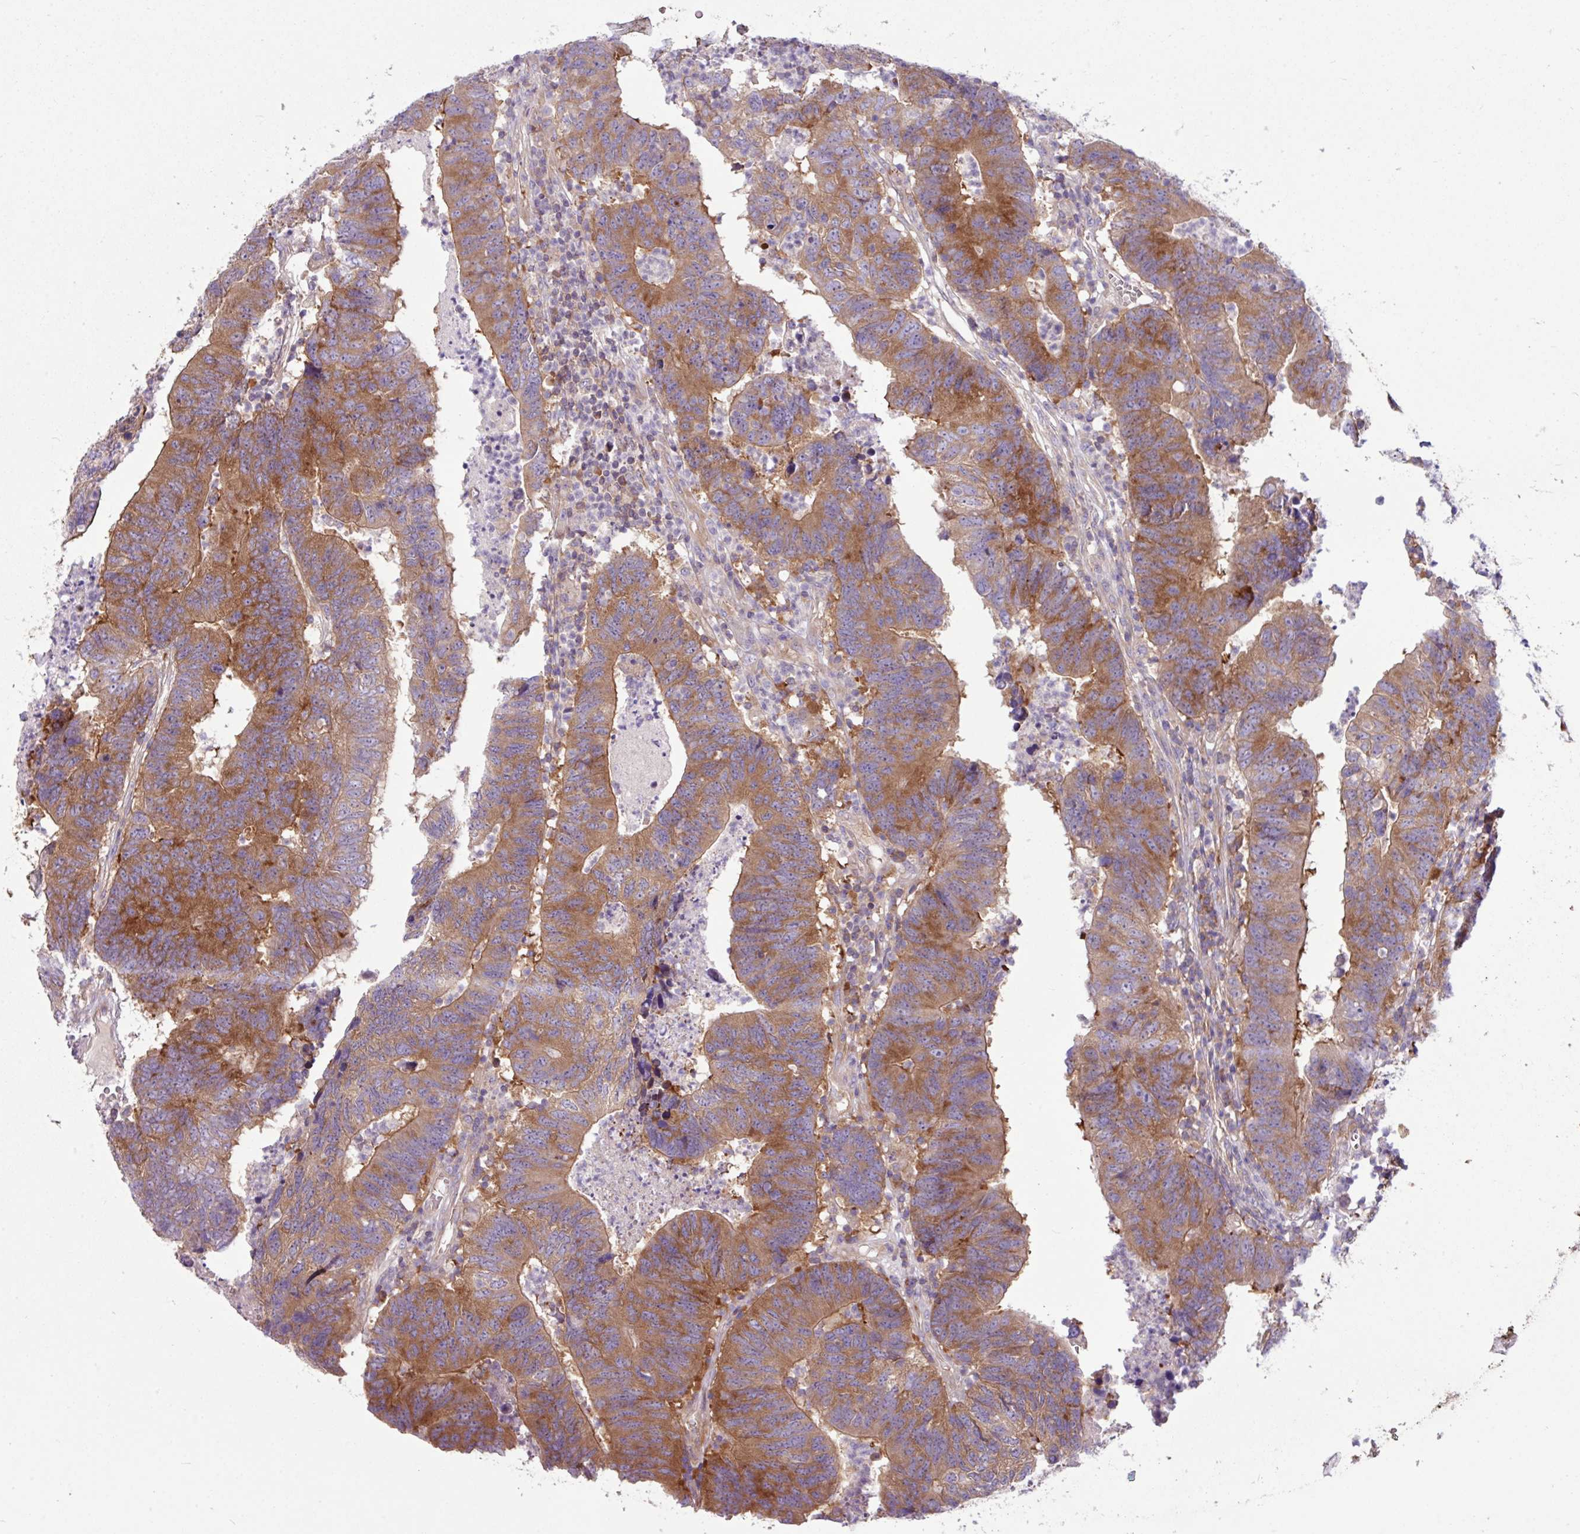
{"staining": {"intensity": "moderate", "quantity": ">75%", "location": "cytoplasmic/membranous"}, "tissue": "colorectal cancer", "cell_type": "Tumor cells", "image_type": "cancer", "snomed": [{"axis": "morphology", "description": "Adenocarcinoma, NOS"}, {"axis": "topography", "description": "Colon"}], "caption": "Moderate cytoplasmic/membranous protein staining is appreciated in approximately >75% of tumor cells in colorectal cancer (adenocarcinoma). The staining is performed using DAB brown chromogen to label protein expression. The nuclei are counter-stained blue using hematoxylin.", "gene": "MROH2A", "patient": {"sex": "female", "age": 48}}